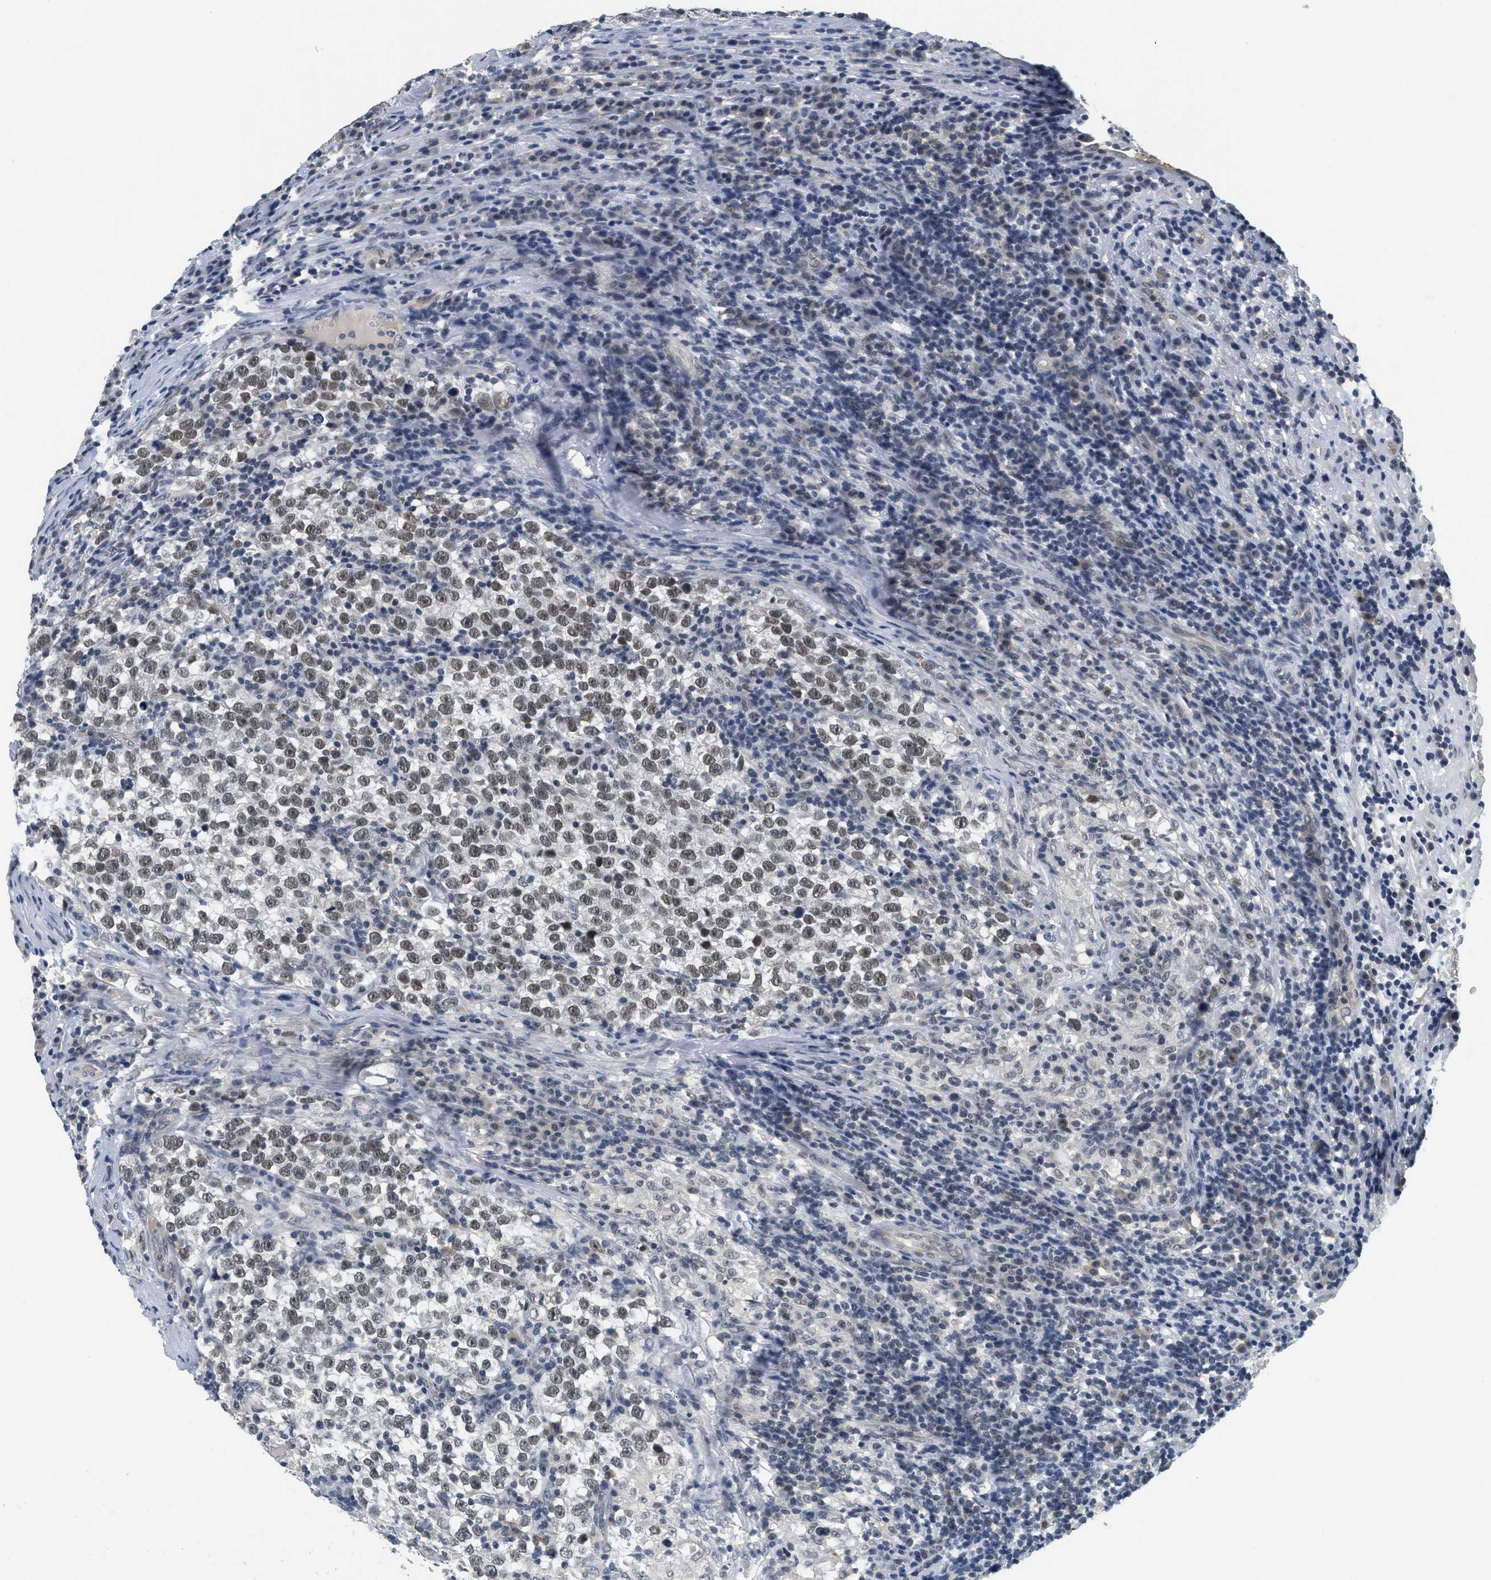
{"staining": {"intensity": "moderate", "quantity": ">75%", "location": "nuclear"}, "tissue": "testis cancer", "cell_type": "Tumor cells", "image_type": "cancer", "snomed": [{"axis": "morphology", "description": "Normal tissue, NOS"}, {"axis": "morphology", "description": "Seminoma, NOS"}, {"axis": "topography", "description": "Testis"}], "caption": "Testis cancer was stained to show a protein in brown. There is medium levels of moderate nuclear expression in about >75% of tumor cells.", "gene": "MZF1", "patient": {"sex": "male", "age": 43}}